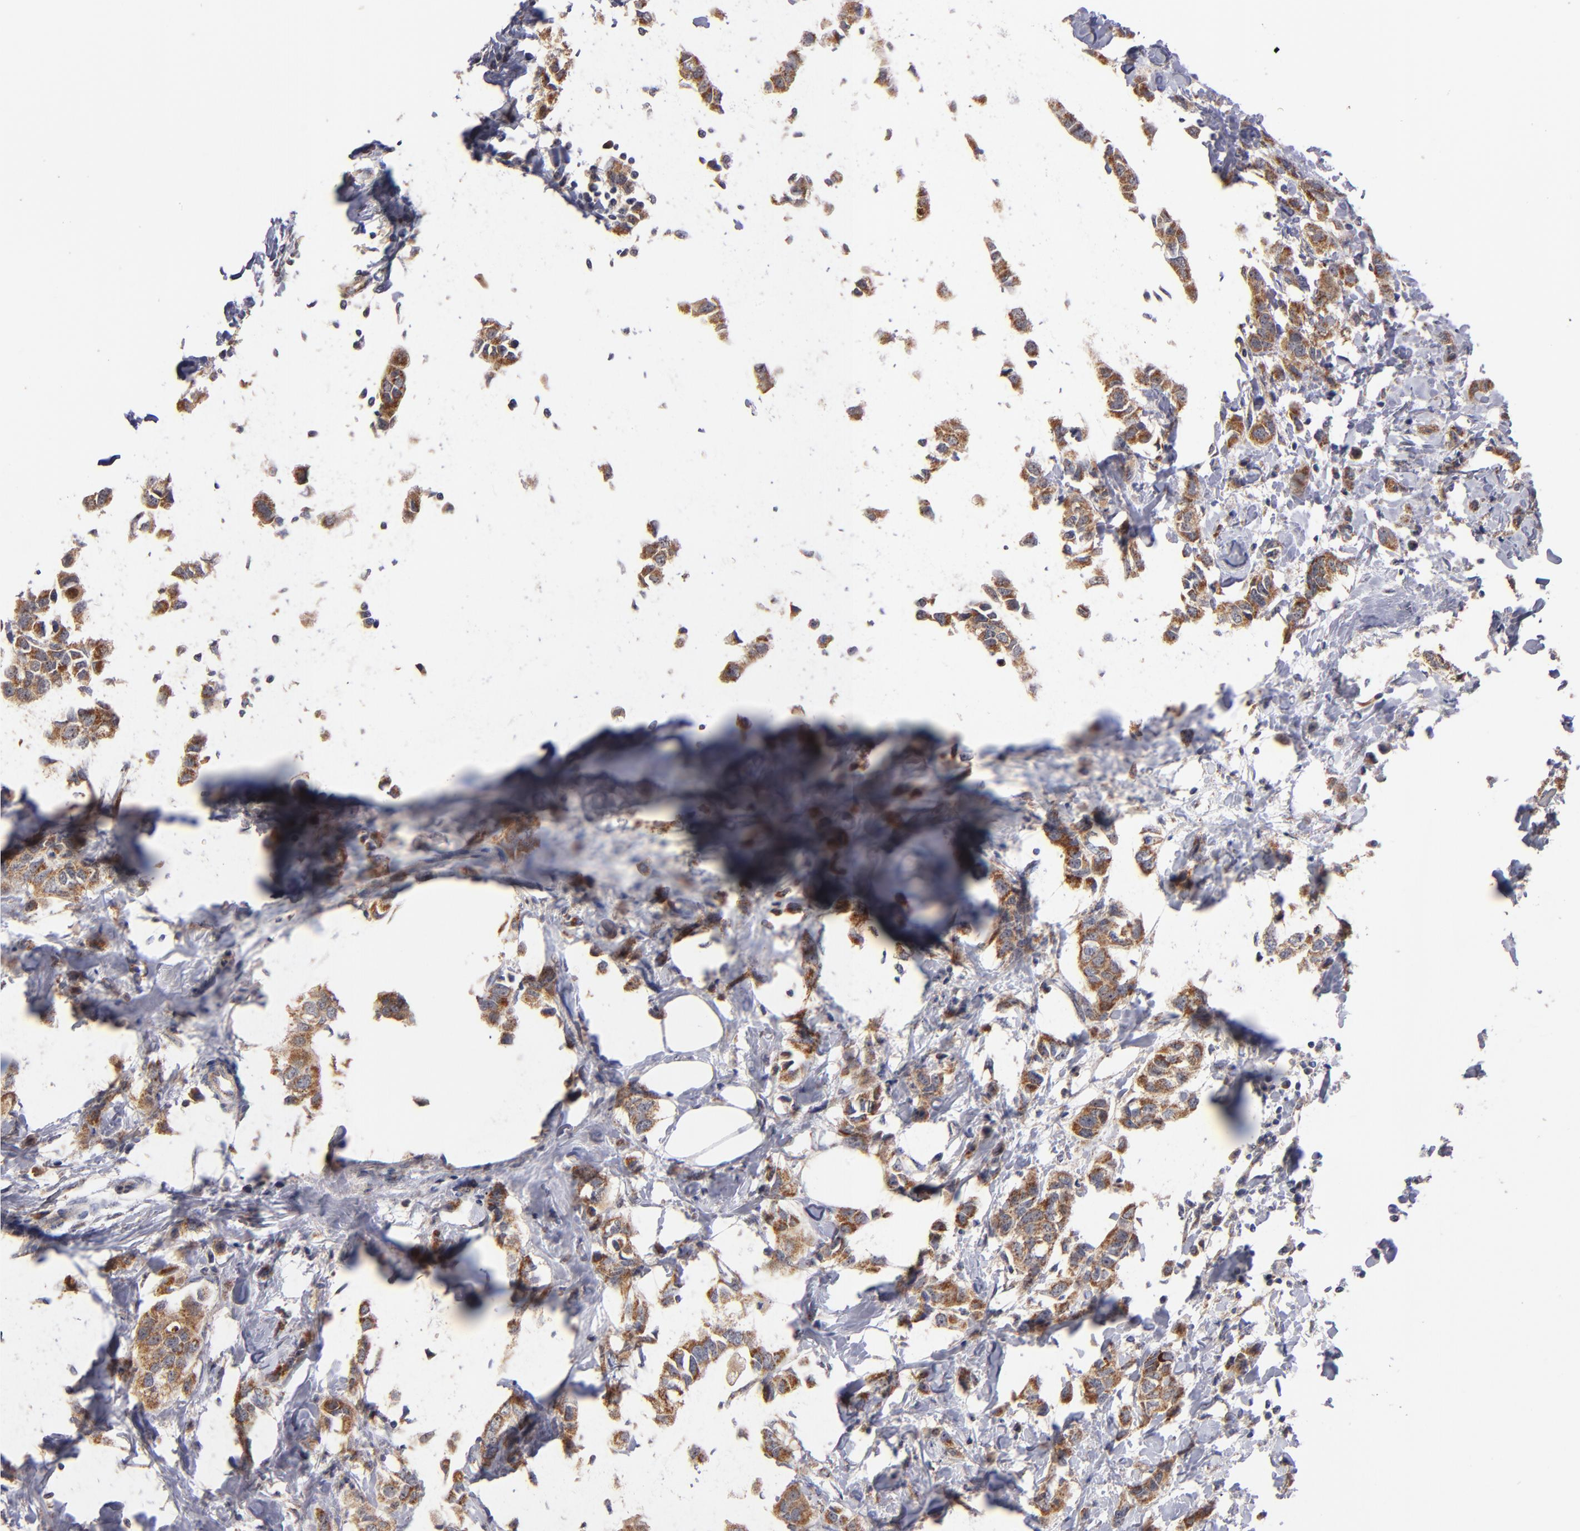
{"staining": {"intensity": "moderate", "quantity": ">75%", "location": "cytoplasmic/membranous"}, "tissue": "breast cancer", "cell_type": "Tumor cells", "image_type": "cancer", "snomed": [{"axis": "morphology", "description": "Normal tissue, NOS"}, {"axis": "morphology", "description": "Duct carcinoma"}, {"axis": "topography", "description": "Breast"}], "caption": "Tumor cells exhibit medium levels of moderate cytoplasmic/membranous positivity in about >75% of cells in breast cancer (infiltrating ductal carcinoma).", "gene": "DIABLO", "patient": {"sex": "female", "age": 50}}